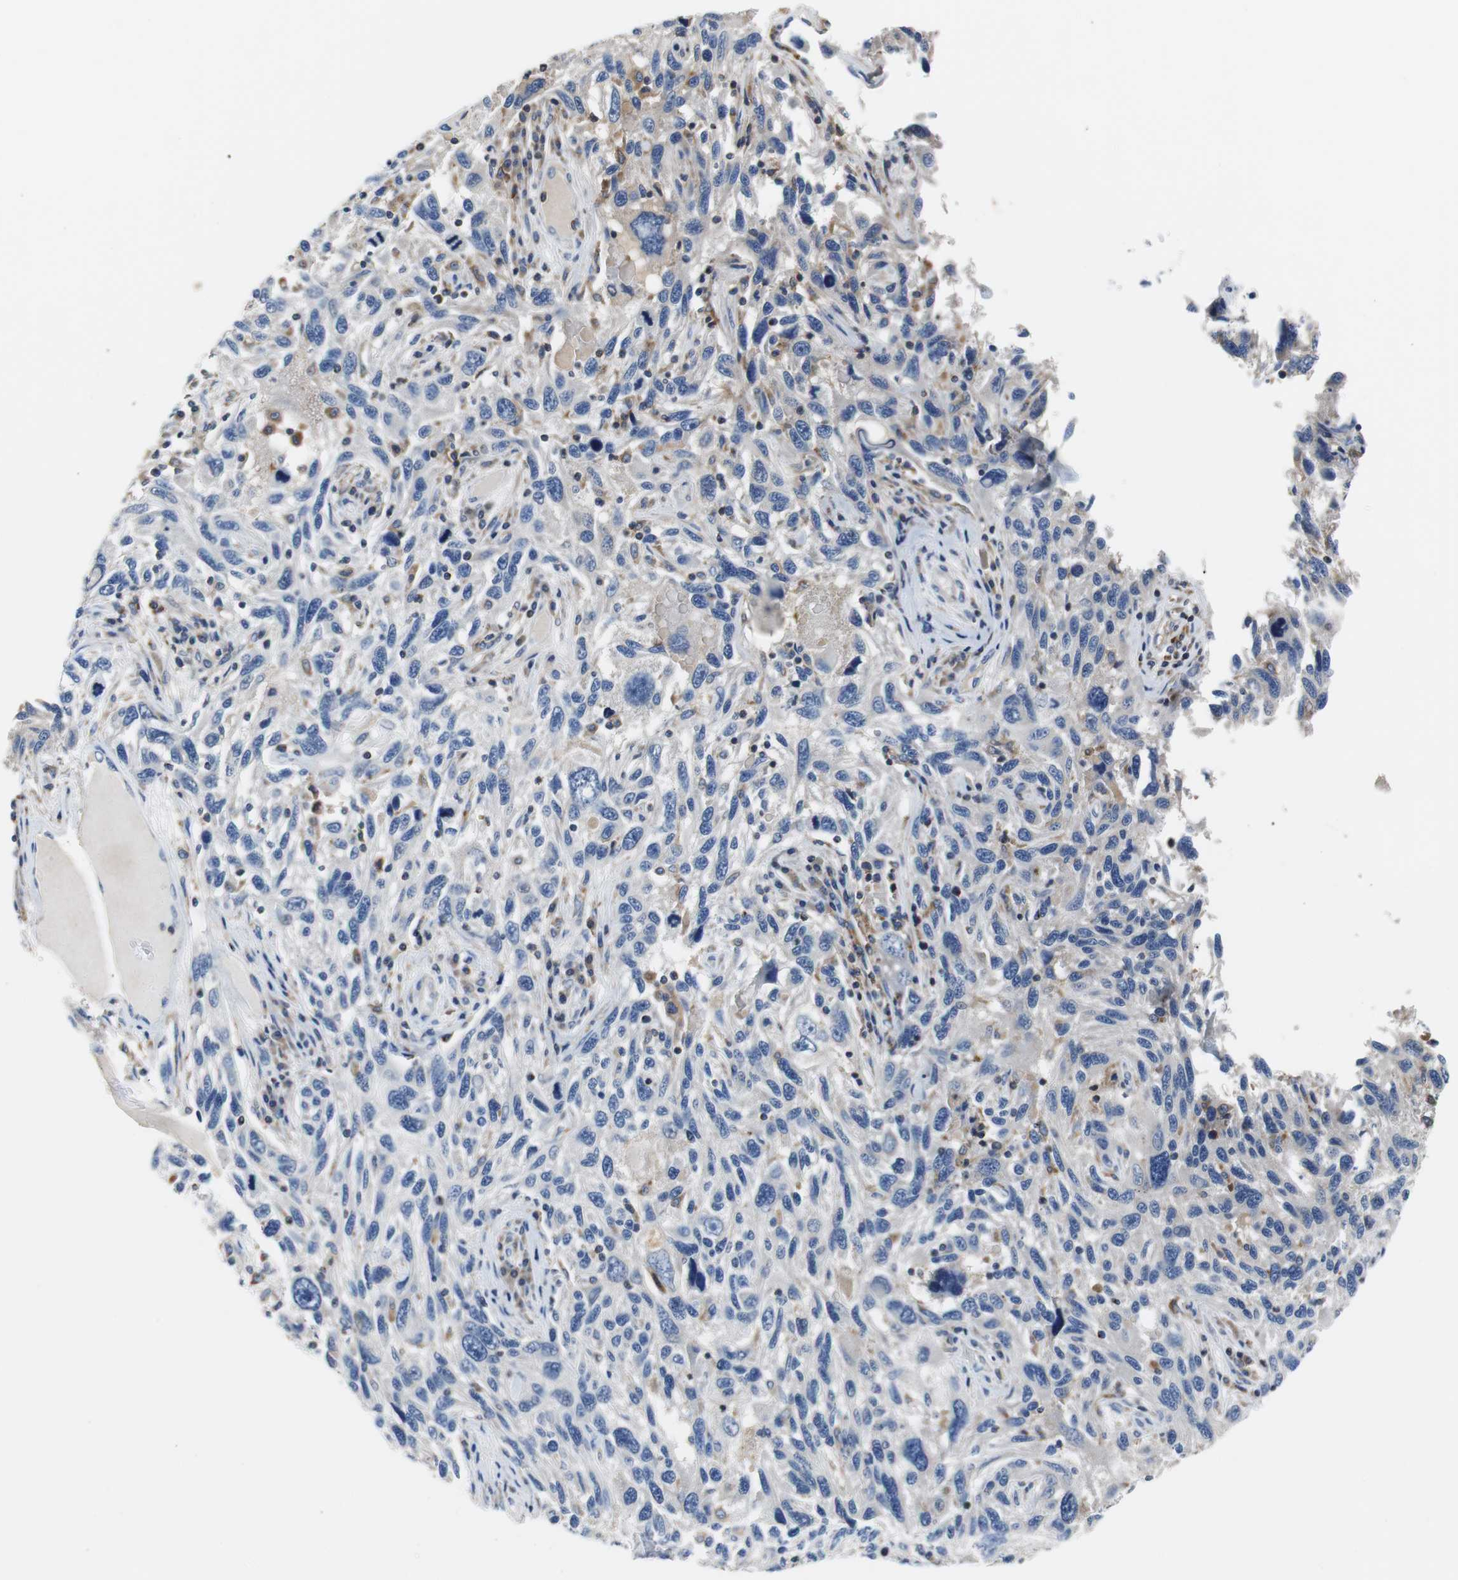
{"staining": {"intensity": "negative", "quantity": "none", "location": "none"}, "tissue": "melanoma", "cell_type": "Tumor cells", "image_type": "cancer", "snomed": [{"axis": "morphology", "description": "Malignant melanoma, NOS"}, {"axis": "topography", "description": "Skin"}], "caption": "Immunohistochemical staining of melanoma demonstrates no significant expression in tumor cells. (Stains: DAB (3,3'-diaminobenzidine) immunohistochemistry with hematoxylin counter stain, Microscopy: brightfield microscopy at high magnification).", "gene": "VAMP8", "patient": {"sex": "male", "age": 53}}